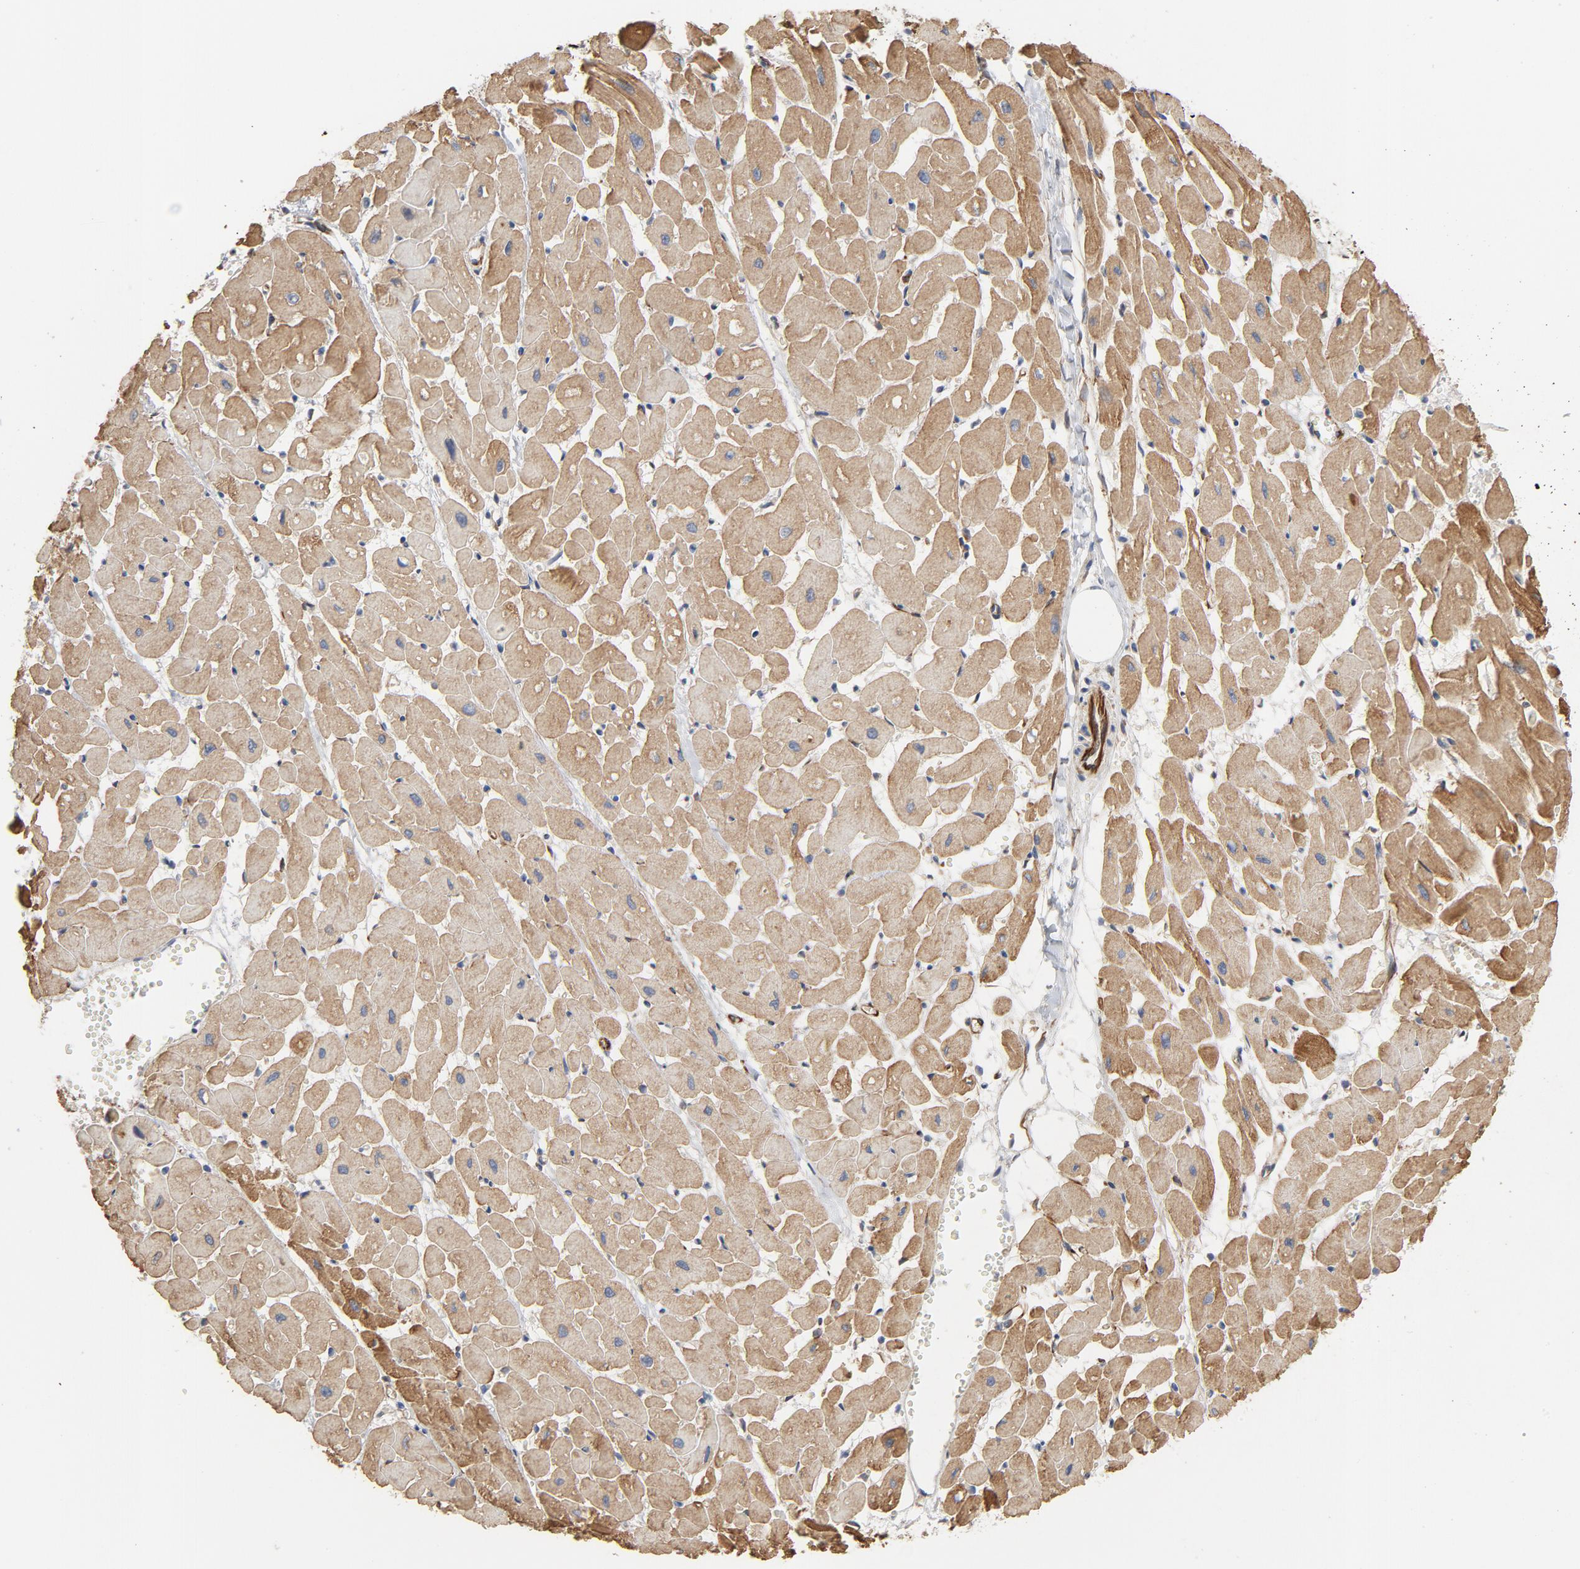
{"staining": {"intensity": "moderate", "quantity": ">75%", "location": "cytoplasmic/membranous"}, "tissue": "heart muscle", "cell_type": "Cardiomyocytes", "image_type": "normal", "snomed": [{"axis": "morphology", "description": "Normal tissue, NOS"}, {"axis": "topography", "description": "Heart"}], "caption": "Cardiomyocytes demonstrate medium levels of moderate cytoplasmic/membranous expression in approximately >75% of cells in unremarkable heart muscle. Immunohistochemistry stains the protein of interest in brown and the nuclei are stained blue.", "gene": "FAM118A", "patient": {"sex": "female", "age": 19}}